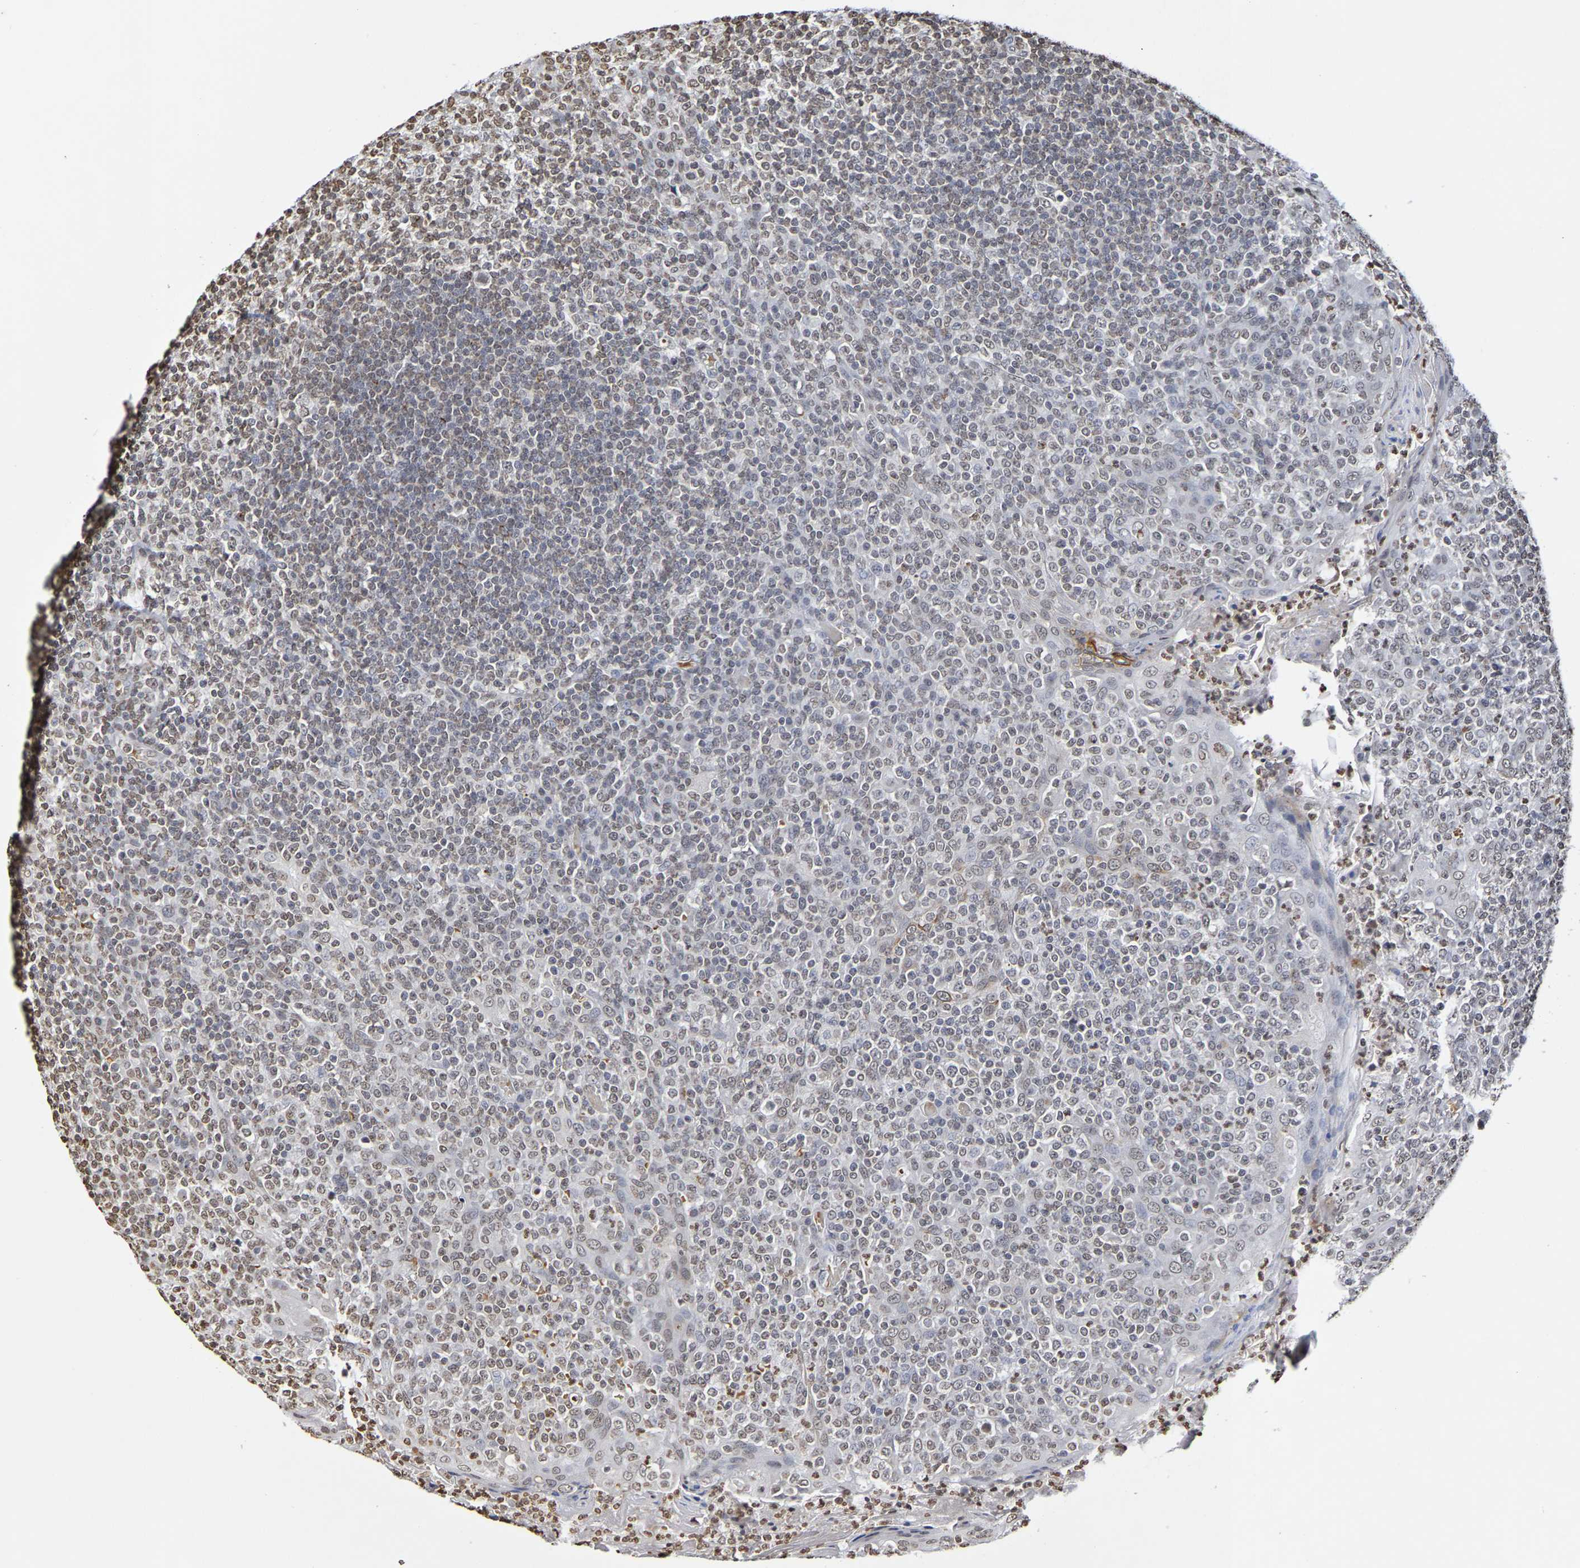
{"staining": {"intensity": "weak", "quantity": "<25%", "location": "nuclear"}, "tissue": "tonsil", "cell_type": "Germinal center cells", "image_type": "normal", "snomed": [{"axis": "morphology", "description": "Normal tissue, NOS"}, {"axis": "topography", "description": "Tonsil"}], "caption": "High magnification brightfield microscopy of normal tonsil stained with DAB (3,3'-diaminobenzidine) (brown) and counterstained with hematoxylin (blue): germinal center cells show no significant staining. The staining was performed using DAB (3,3'-diaminobenzidine) to visualize the protein expression in brown, while the nuclei were stained in blue with hematoxylin (Magnification: 20x).", "gene": "ATF4", "patient": {"sex": "female", "age": 19}}